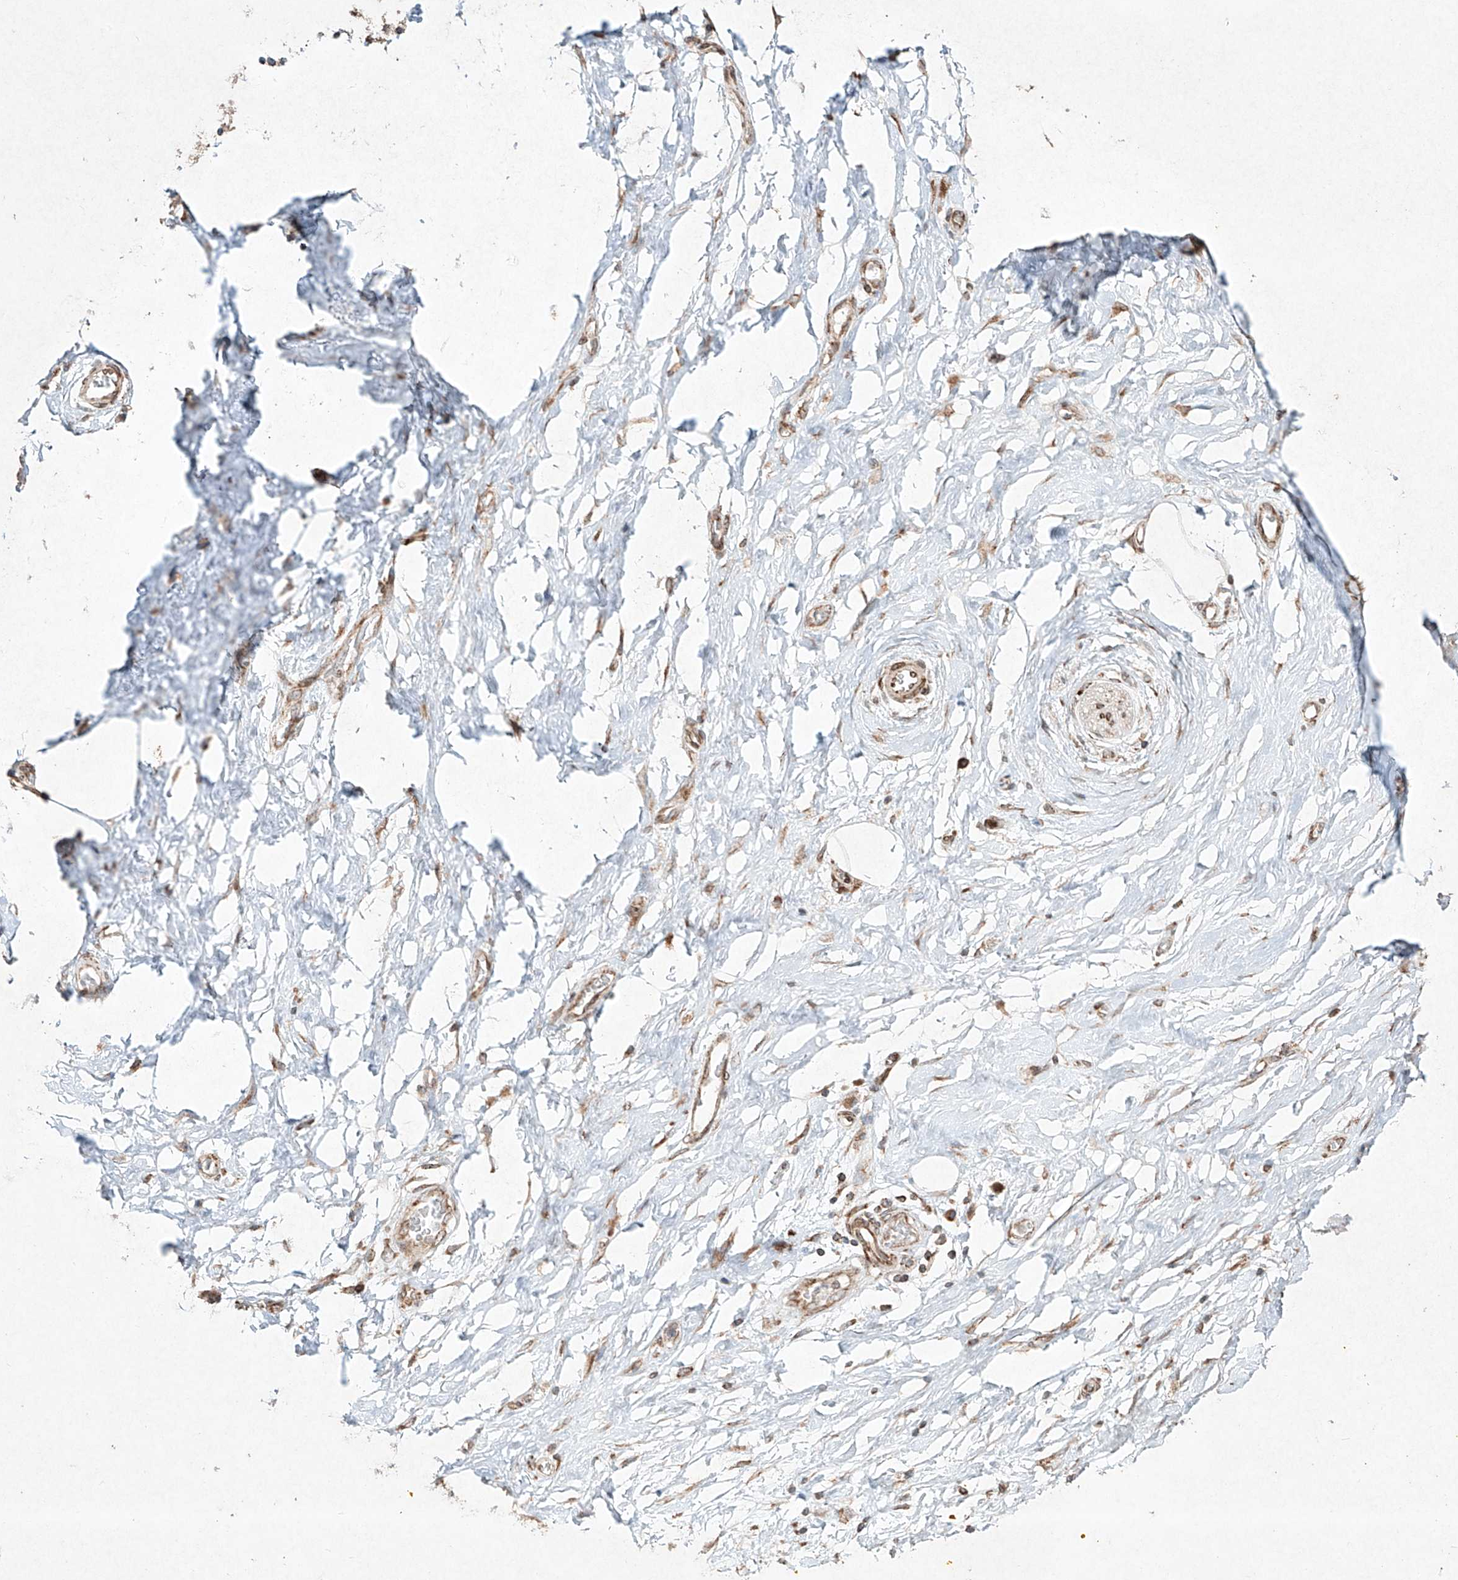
{"staining": {"intensity": "moderate", "quantity": ">75%", "location": "cytoplasmic/membranous"}, "tissue": "adipose tissue", "cell_type": "Adipocytes", "image_type": "normal", "snomed": [{"axis": "morphology", "description": "Normal tissue, NOS"}, {"axis": "morphology", "description": "Adenocarcinoma, NOS"}, {"axis": "topography", "description": "Pancreas"}, {"axis": "topography", "description": "Peripheral nerve tissue"}], "caption": "Brown immunohistochemical staining in benign adipose tissue reveals moderate cytoplasmic/membranous expression in about >75% of adipocytes. The staining is performed using DAB (3,3'-diaminobenzidine) brown chromogen to label protein expression. The nuclei are counter-stained blue using hematoxylin.", "gene": "SEMA3B", "patient": {"sex": "male", "age": 59}}